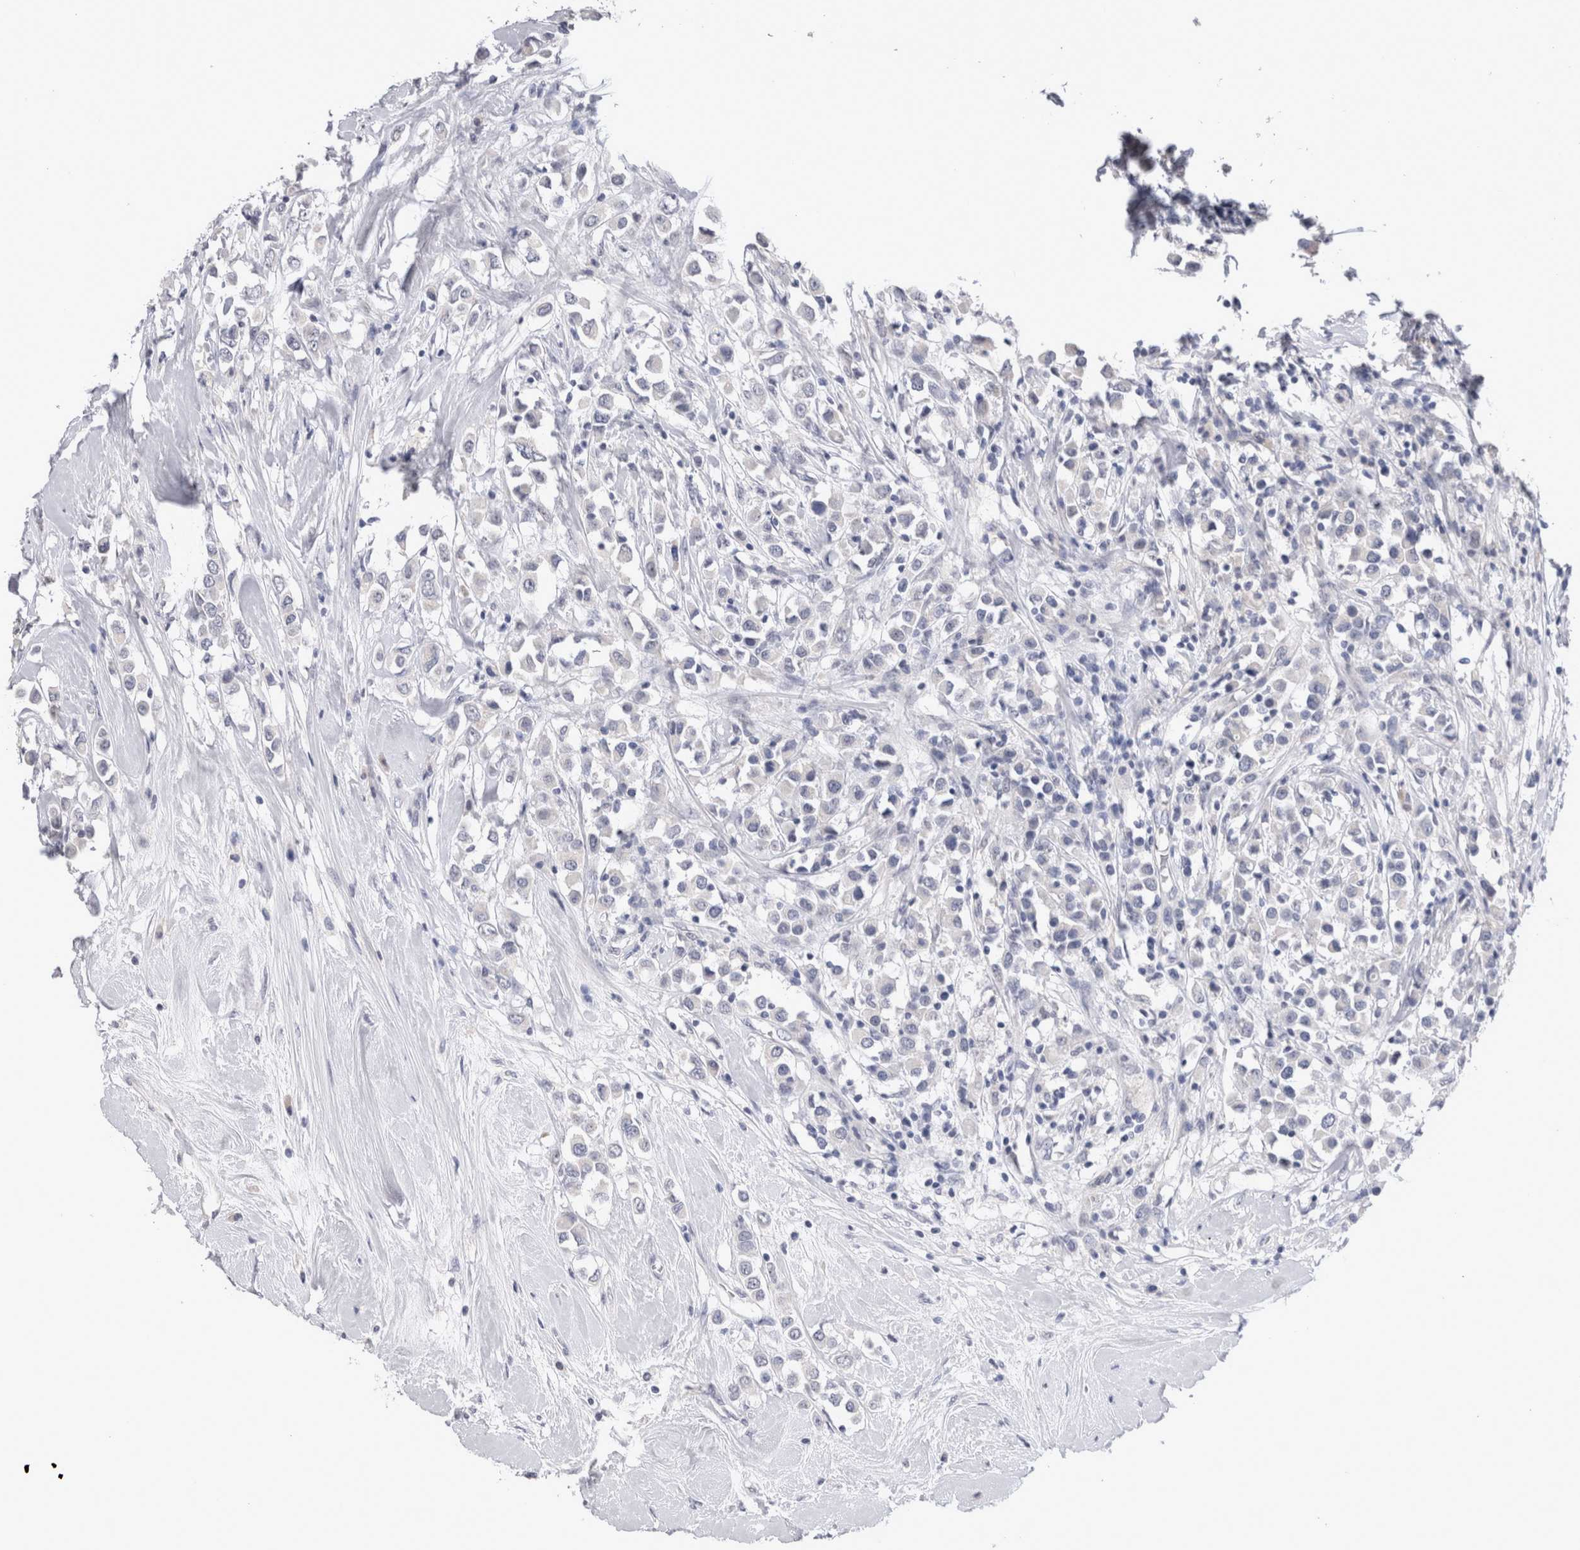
{"staining": {"intensity": "negative", "quantity": "none", "location": "none"}, "tissue": "breast cancer", "cell_type": "Tumor cells", "image_type": "cancer", "snomed": [{"axis": "morphology", "description": "Duct carcinoma"}, {"axis": "topography", "description": "Breast"}], "caption": "The micrograph demonstrates no significant expression in tumor cells of breast intraductal carcinoma. Brightfield microscopy of immunohistochemistry (IHC) stained with DAB (3,3'-diaminobenzidine) (brown) and hematoxylin (blue), captured at high magnification.", "gene": "CRYBG1", "patient": {"sex": "female", "age": 61}}